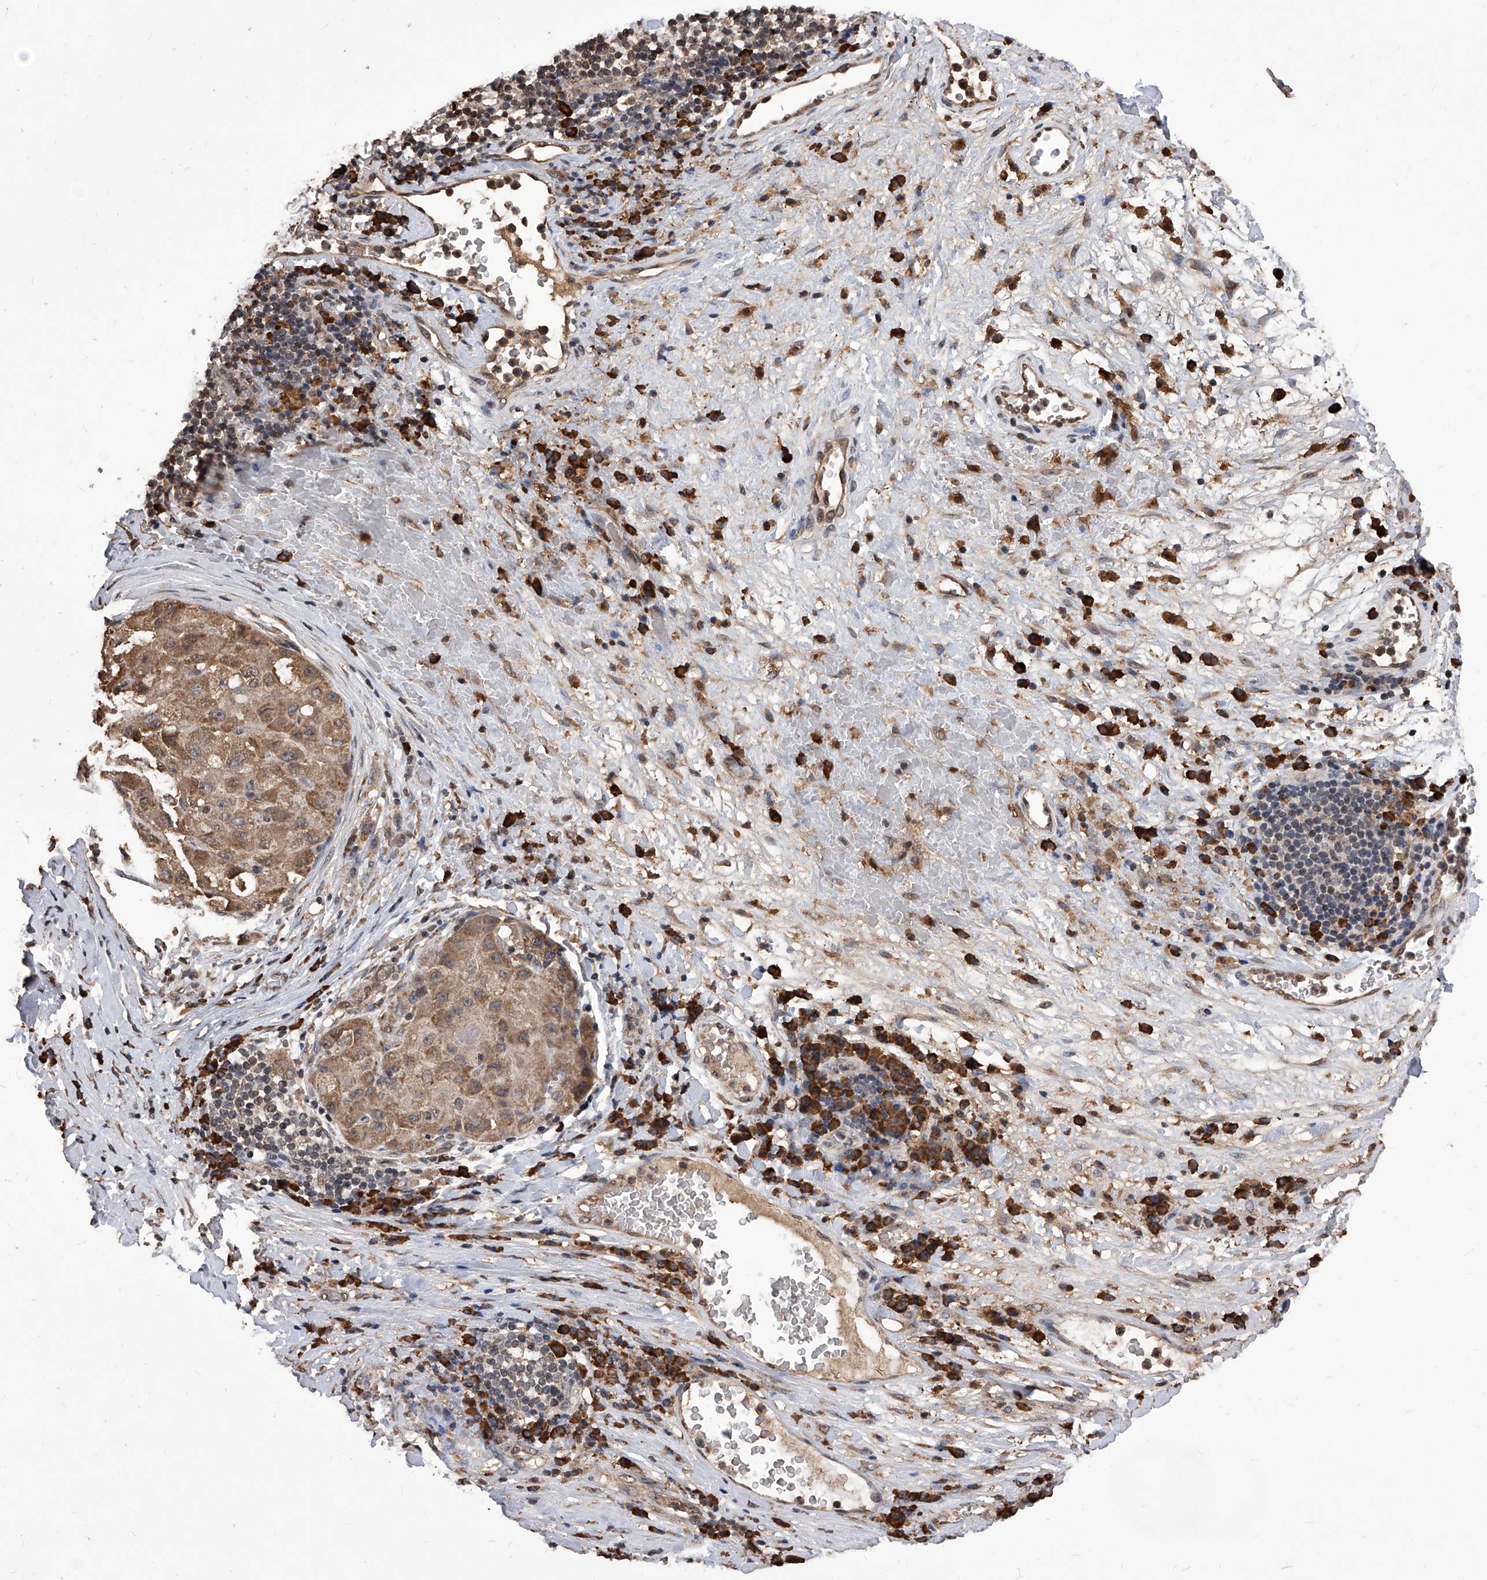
{"staining": {"intensity": "moderate", "quantity": ">75%", "location": "cytoplasmic/membranous"}, "tissue": "liver cancer", "cell_type": "Tumor cells", "image_type": "cancer", "snomed": [{"axis": "morphology", "description": "Carcinoma, Hepatocellular, NOS"}, {"axis": "topography", "description": "Liver"}], "caption": "IHC staining of liver hepatocellular carcinoma, which demonstrates medium levels of moderate cytoplasmic/membranous staining in about >75% of tumor cells indicating moderate cytoplasmic/membranous protein positivity. The staining was performed using DAB (brown) for protein detection and nuclei were counterstained in hematoxylin (blue).", "gene": "ID1", "patient": {"sex": "male", "age": 80}}